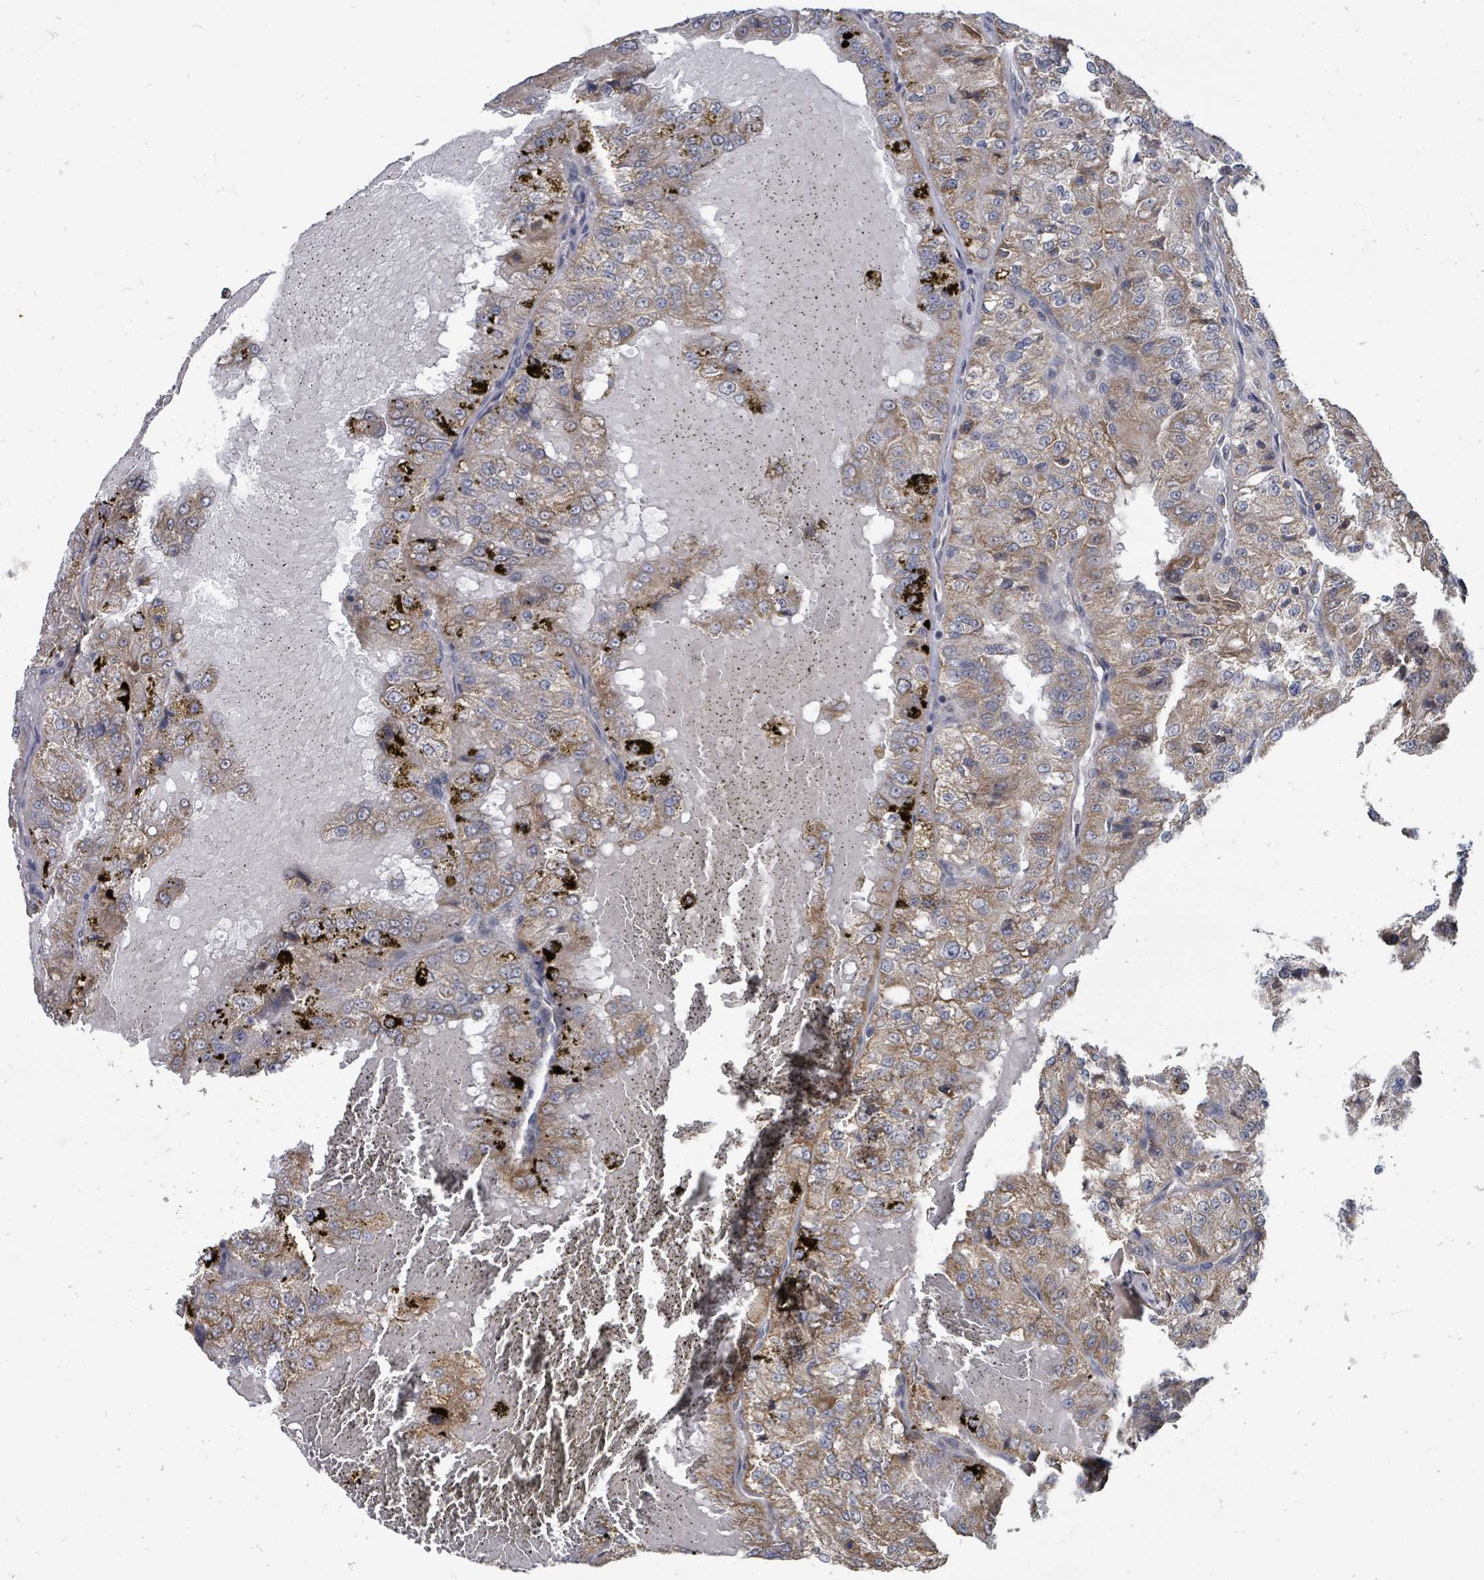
{"staining": {"intensity": "moderate", "quantity": ">75%", "location": "cytoplasmic/membranous"}, "tissue": "renal cancer", "cell_type": "Tumor cells", "image_type": "cancer", "snomed": [{"axis": "morphology", "description": "Adenocarcinoma, NOS"}, {"axis": "topography", "description": "Kidney"}], "caption": "About >75% of tumor cells in adenocarcinoma (renal) display moderate cytoplasmic/membranous protein staining as visualized by brown immunohistochemical staining.", "gene": "MAGOHB", "patient": {"sex": "female", "age": 63}}